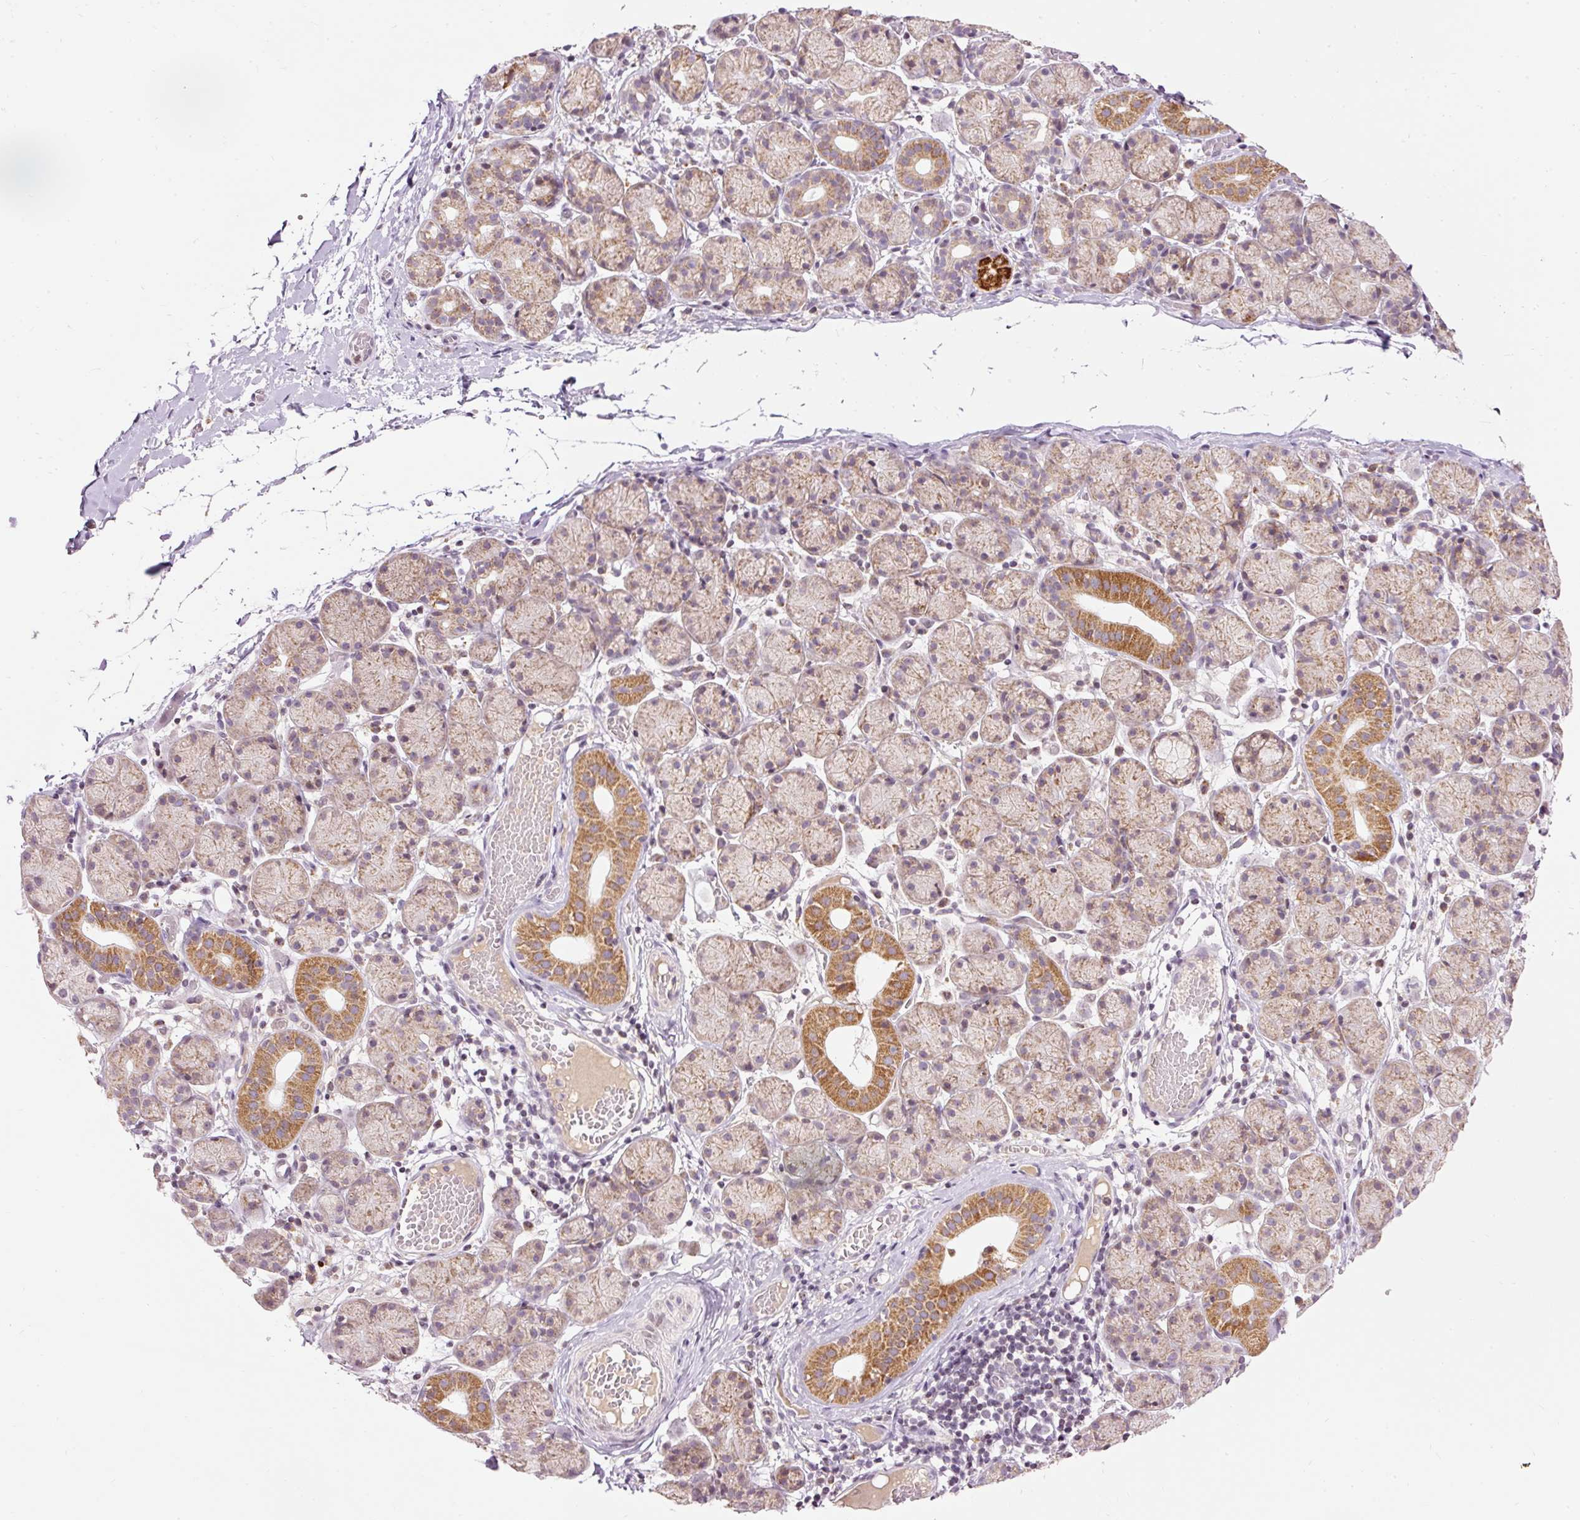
{"staining": {"intensity": "moderate", "quantity": "25%-75%", "location": "cytoplasmic/membranous"}, "tissue": "salivary gland", "cell_type": "Glandular cells", "image_type": "normal", "snomed": [{"axis": "morphology", "description": "Normal tissue, NOS"}, {"axis": "topography", "description": "Salivary gland"}], "caption": "A histopathology image showing moderate cytoplasmic/membranous positivity in about 25%-75% of glandular cells in unremarkable salivary gland, as visualized by brown immunohistochemical staining.", "gene": "ABHD11", "patient": {"sex": "female", "age": 24}}